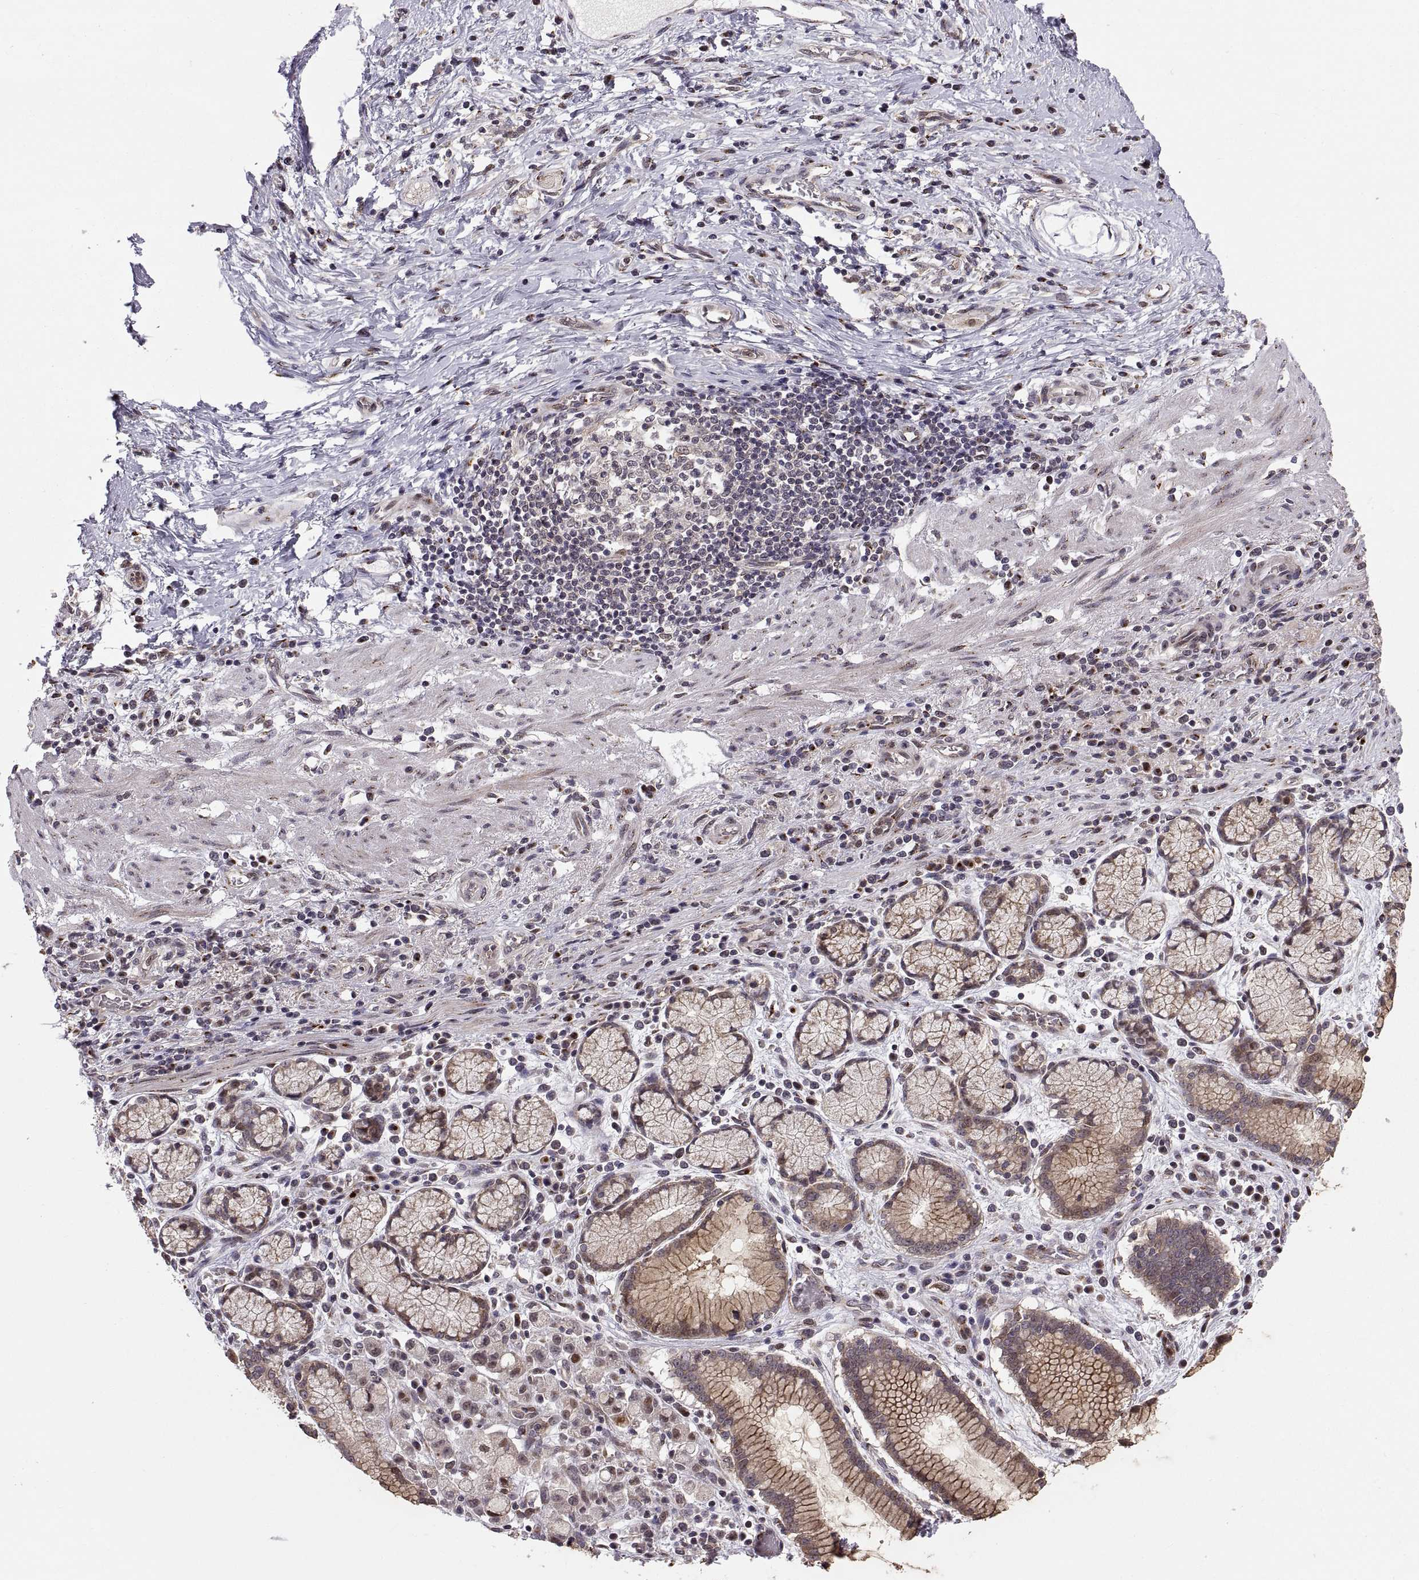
{"staining": {"intensity": "weak", "quantity": ">75%", "location": "cytoplasmic/membranous"}, "tissue": "stomach cancer", "cell_type": "Tumor cells", "image_type": "cancer", "snomed": [{"axis": "morphology", "description": "Adenocarcinoma, NOS"}, {"axis": "topography", "description": "Stomach"}], "caption": "Human stomach cancer (adenocarcinoma) stained with a brown dye displays weak cytoplasmic/membranous positive positivity in about >75% of tumor cells.", "gene": "TESC", "patient": {"sex": "male", "age": 58}}